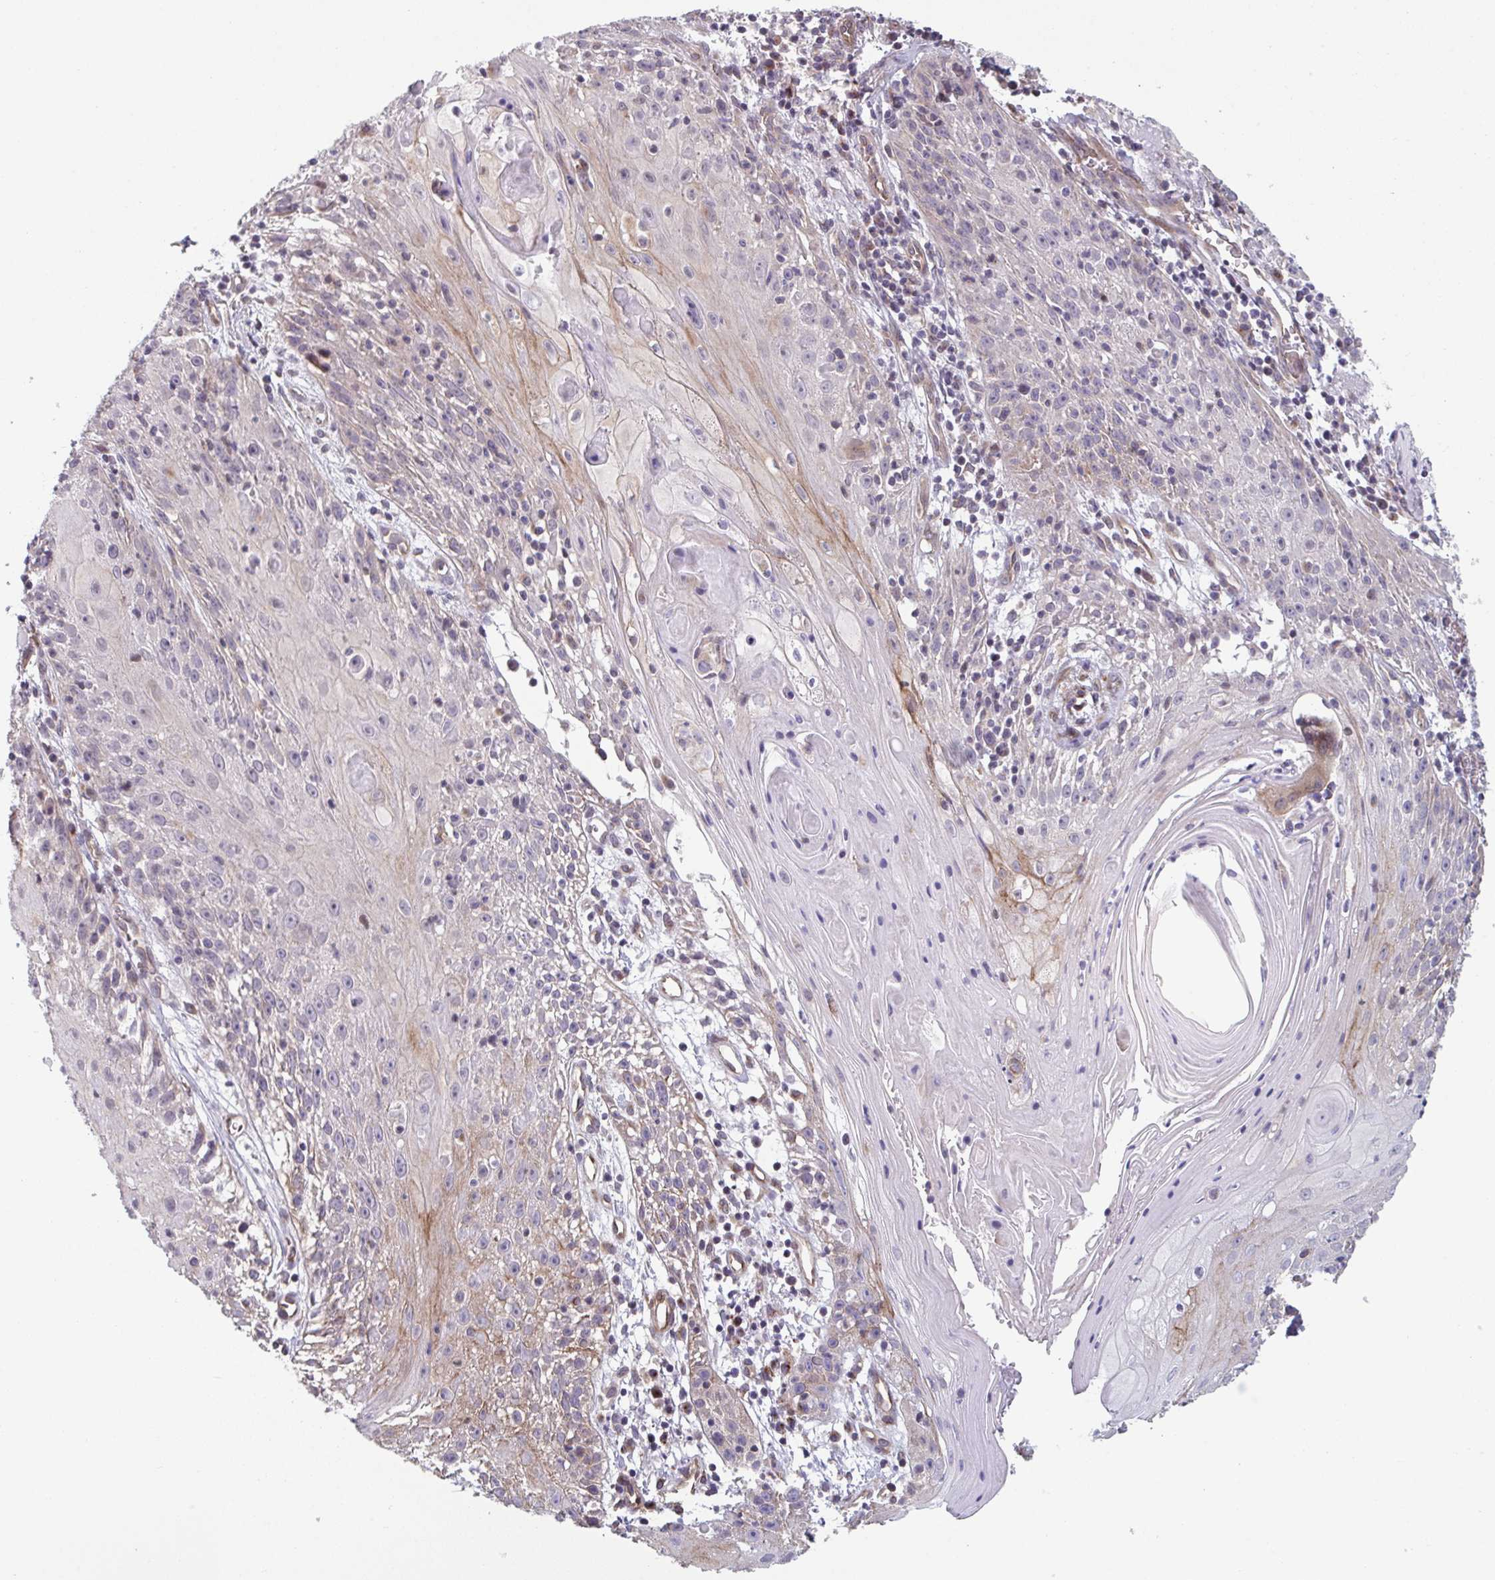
{"staining": {"intensity": "weak", "quantity": "<25%", "location": "cytoplasmic/membranous"}, "tissue": "skin cancer", "cell_type": "Tumor cells", "image_type": "cancer", "snomed": [{"axis": "morphology", "description": "Squamous cell carcinoma, NOS"}, {"axis": "topography", "description": "Skin"}, {"axis": "topography", "description": "Vulva"}], "caption": "Tumor cells are negative for brown protein staining in skin cancer (squamous cell carcinoma).", "gene": "TNFSF10", "patient": {"sex": "female", "age": 76}}